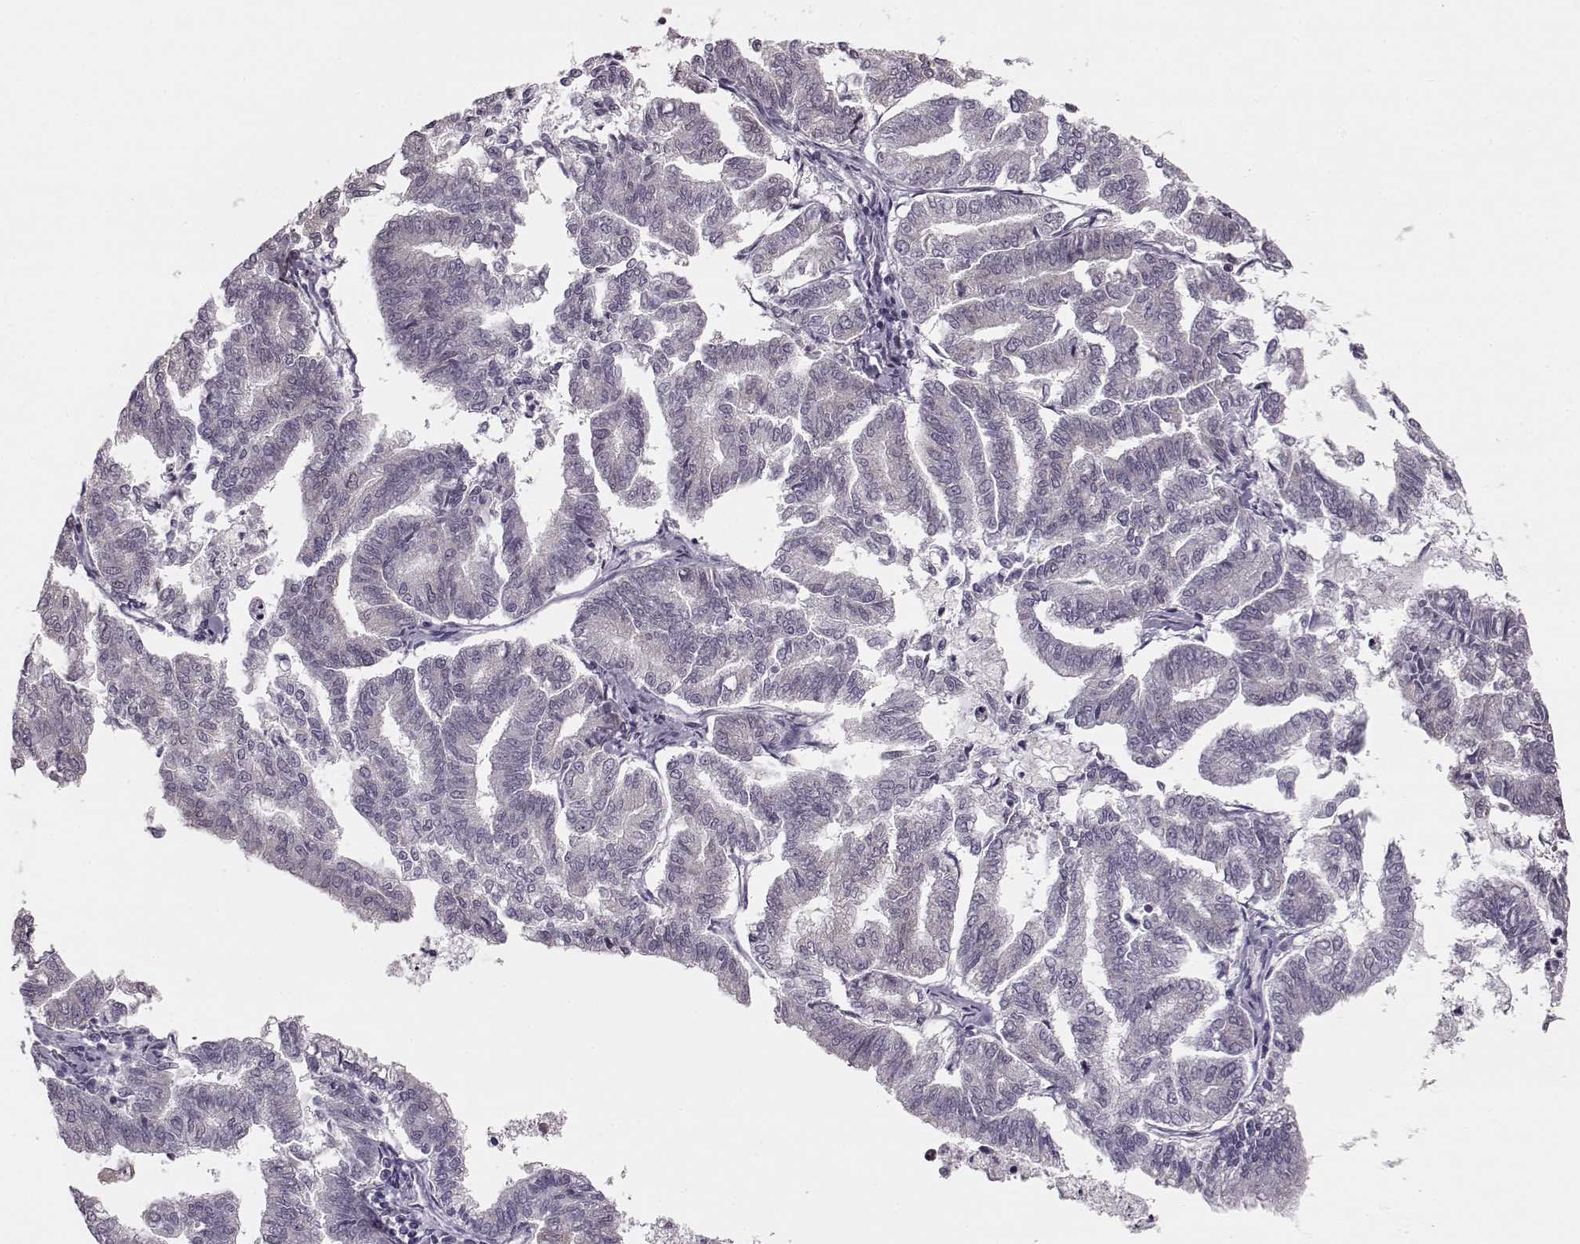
{"staining": {"intensity": "negative", "quantity": "none", "location": "none"}, "tissue": "endometrial cancer", "cell_type": "Tumor cells", "image_type": "cancer", "snomed": [{"axis": "morphology", "description": "Adenocarcinoma, NOS"}, {"axis": "topography", "description": "Endometrium"}], "caption": "The immunohistochemistry micrograph has no significant positivity in tumor cells of endometrial adenocarcinoma tissue.", "gene": "MAP6D1", "patient": {"sex": "female", "age": 79}}